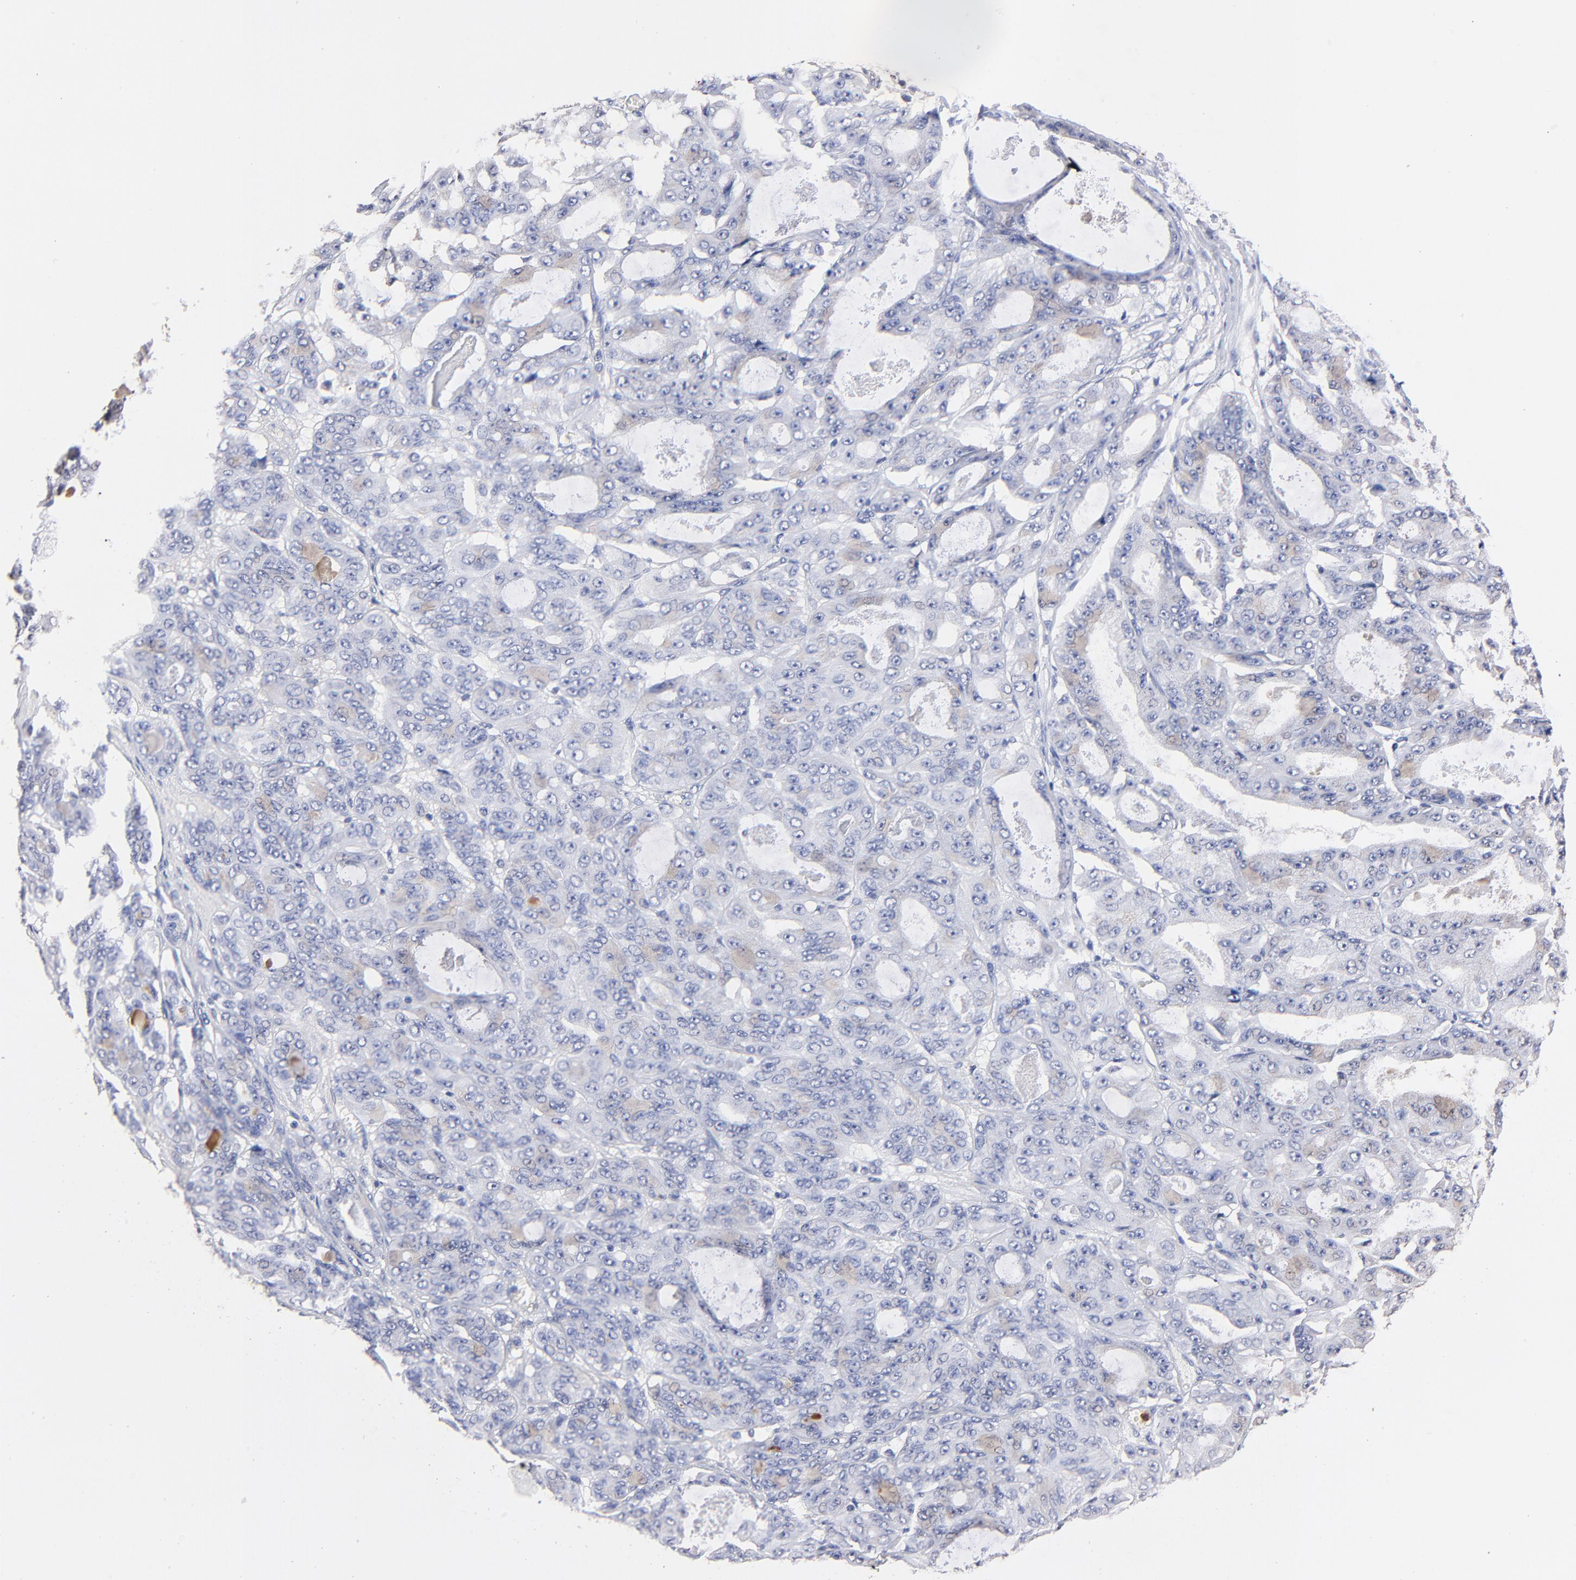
{"staining": {"intensity": "weak", "quantity": "<25%", "location": "cytoplasmic/membranous"}, "tissue": "ovarian cancer", "cell_type": "Tumor cells", "image_type": "cancer", "snomed": [{"axis": "morphology", "description": "Carcinoma, endometroid"}, {"axis": "topography", "description": "Ovary"}], "caption": "This is an immunohistochemistry image of human ovarian endometroid carcinoma. There is no positivity in tumor cells.", "gene": "BBOF1", "patient": {"sex": "female", "age": 61}}